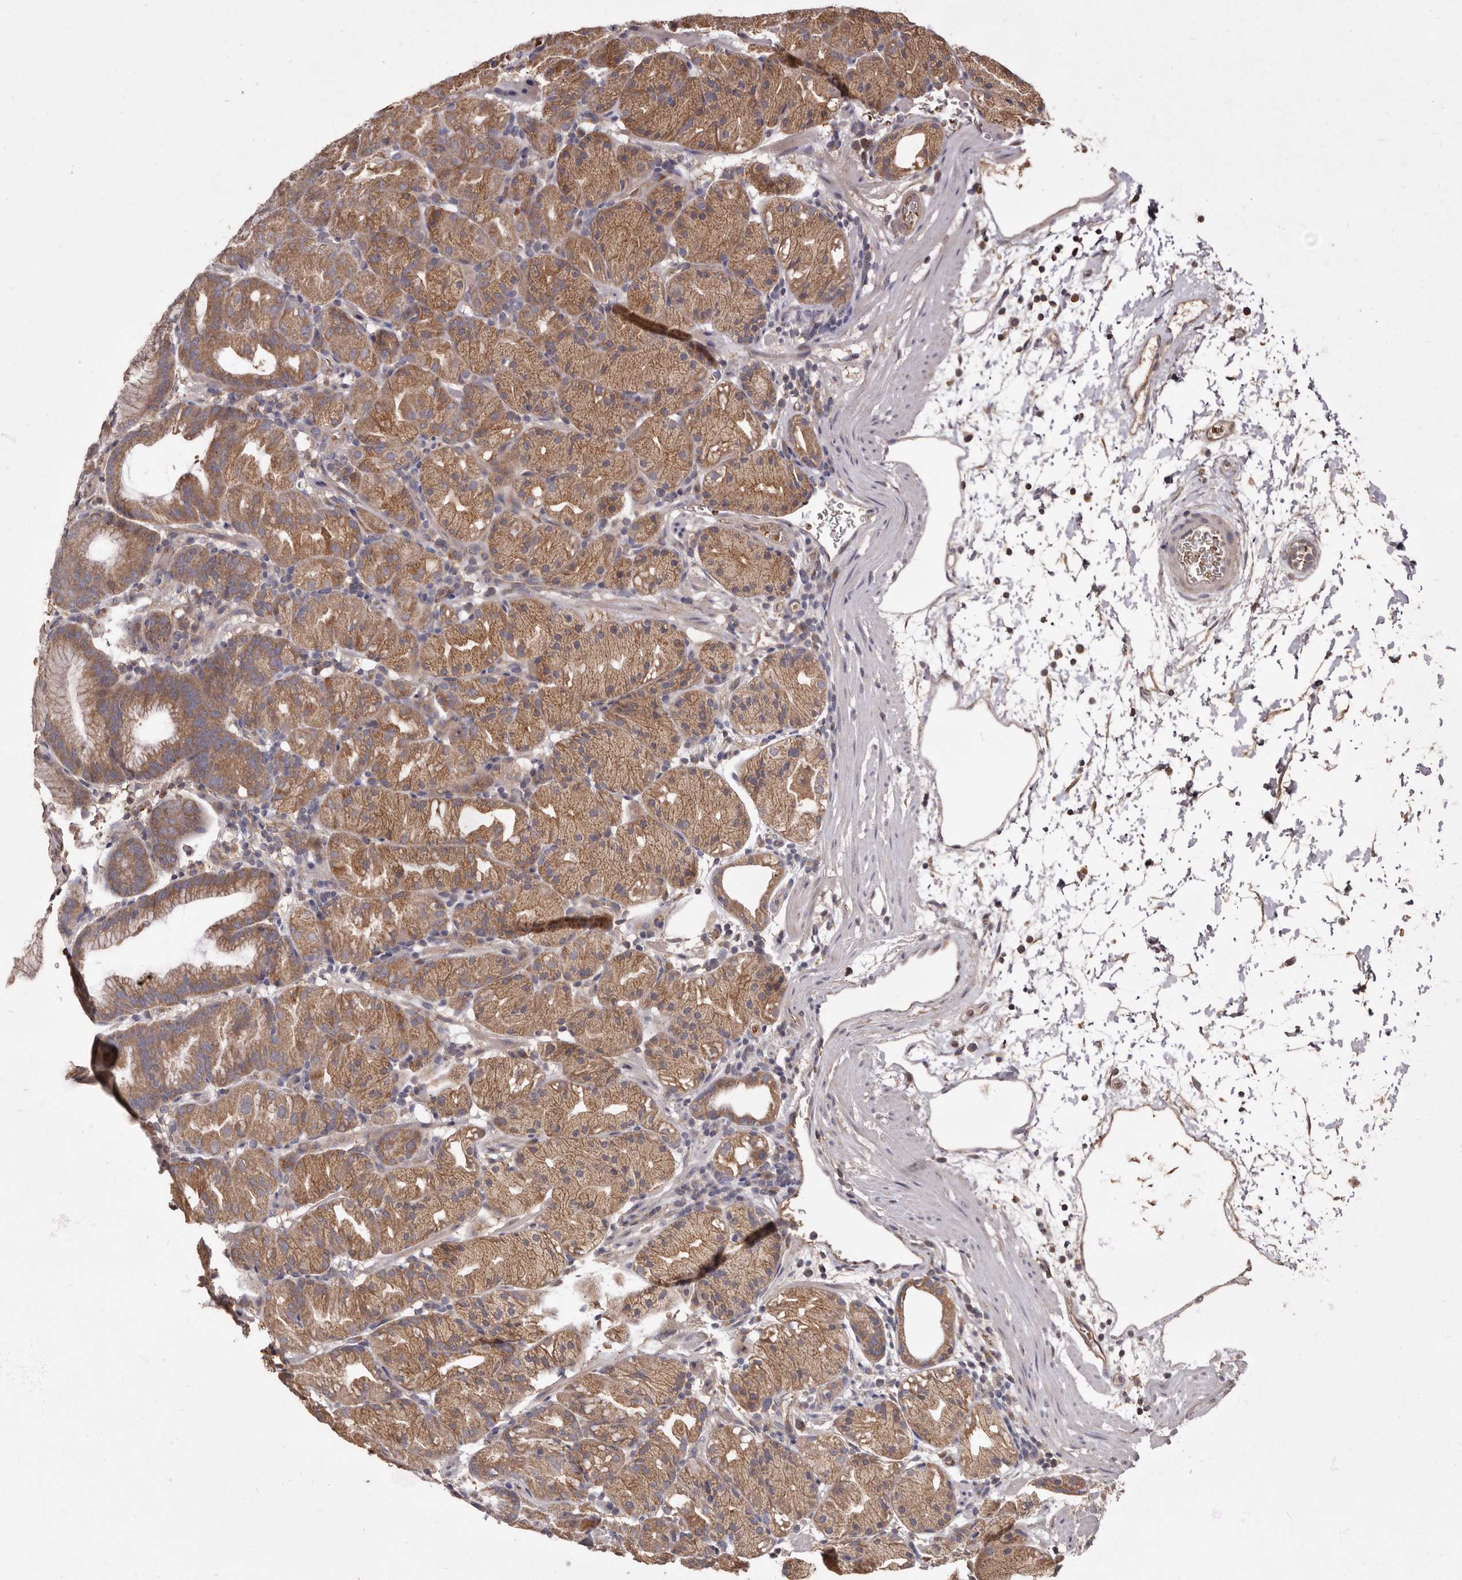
{"staining": {"intensity": "moderate", "quantity": ">75%", "location": "cytoplasmic/membranous"}, "tissue": "stomach", "cell_type": "Glandular cells", "image_type": "normal", "snomed": [{"axis": "morphology", "description": "Normal tissue, NOS"}, {"axis": "topography", "description": "Stomach, upper"}], "caption": "DAB (3,3'-diaminobenzidine) immunohistochemical staining of benign stomach exhibits moderate cytoplasmic/membranous protein positivity in approximately >75% of glandular cells.", "gene": "KIF26B", "patient": {"sex": "male", "age": 48}}